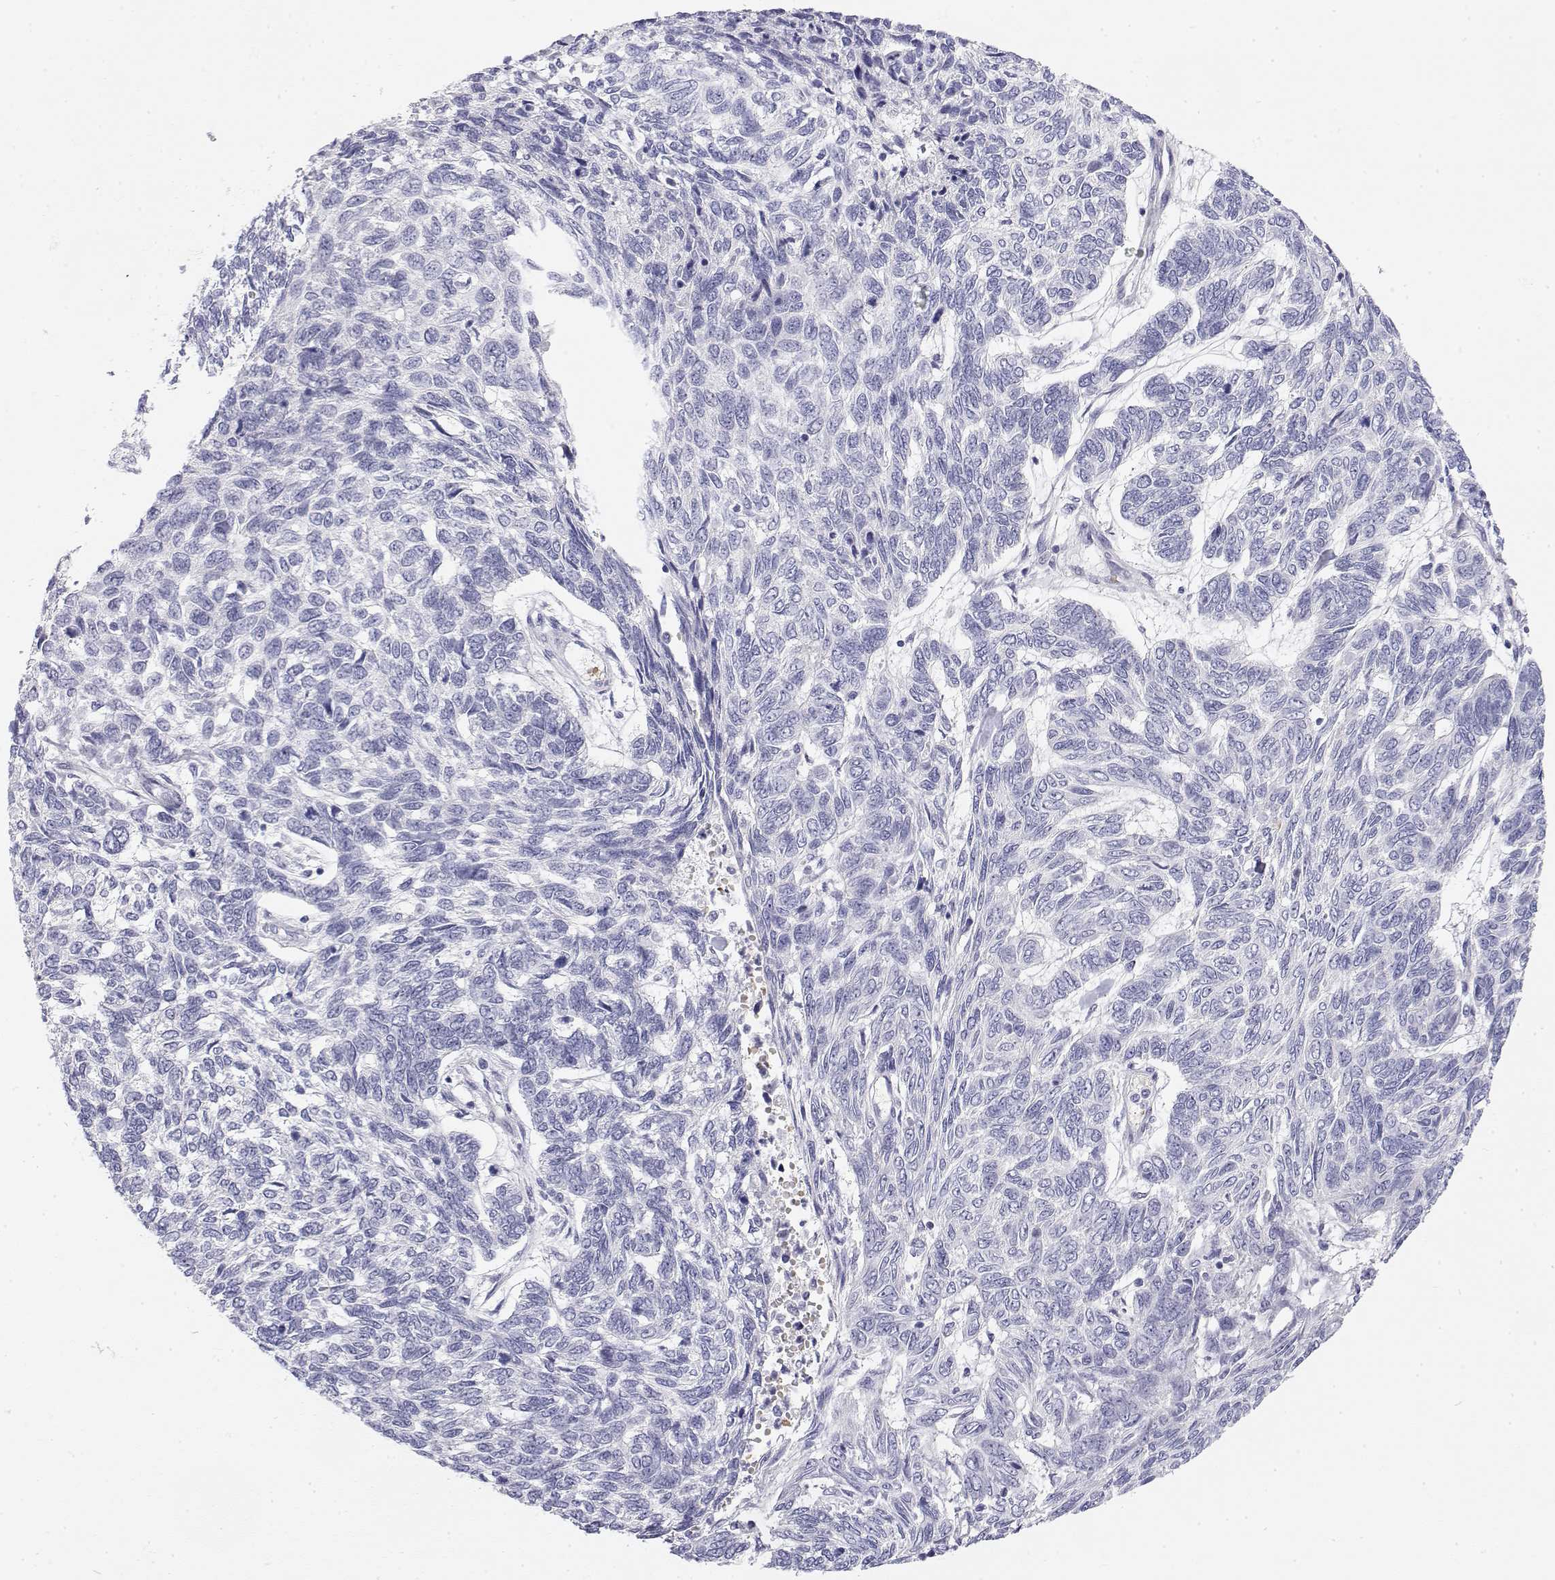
{"staining": {"intensity": "negative", "quantity": "none", "location": "none"}, "tissue": "skin cancer", "cell_type": "Tumor cells", "image_type": "cancer", "snomed": [{"axis": "morphology", "description": "Basal cell carcinoma"}, {"axis": "topography", "description": "Skin"}], "caption": "Tumor cells are negative for brown protein staining in skin cancer.", "gene": "MISP", "patient": {"sex": "female", "age": 65}}